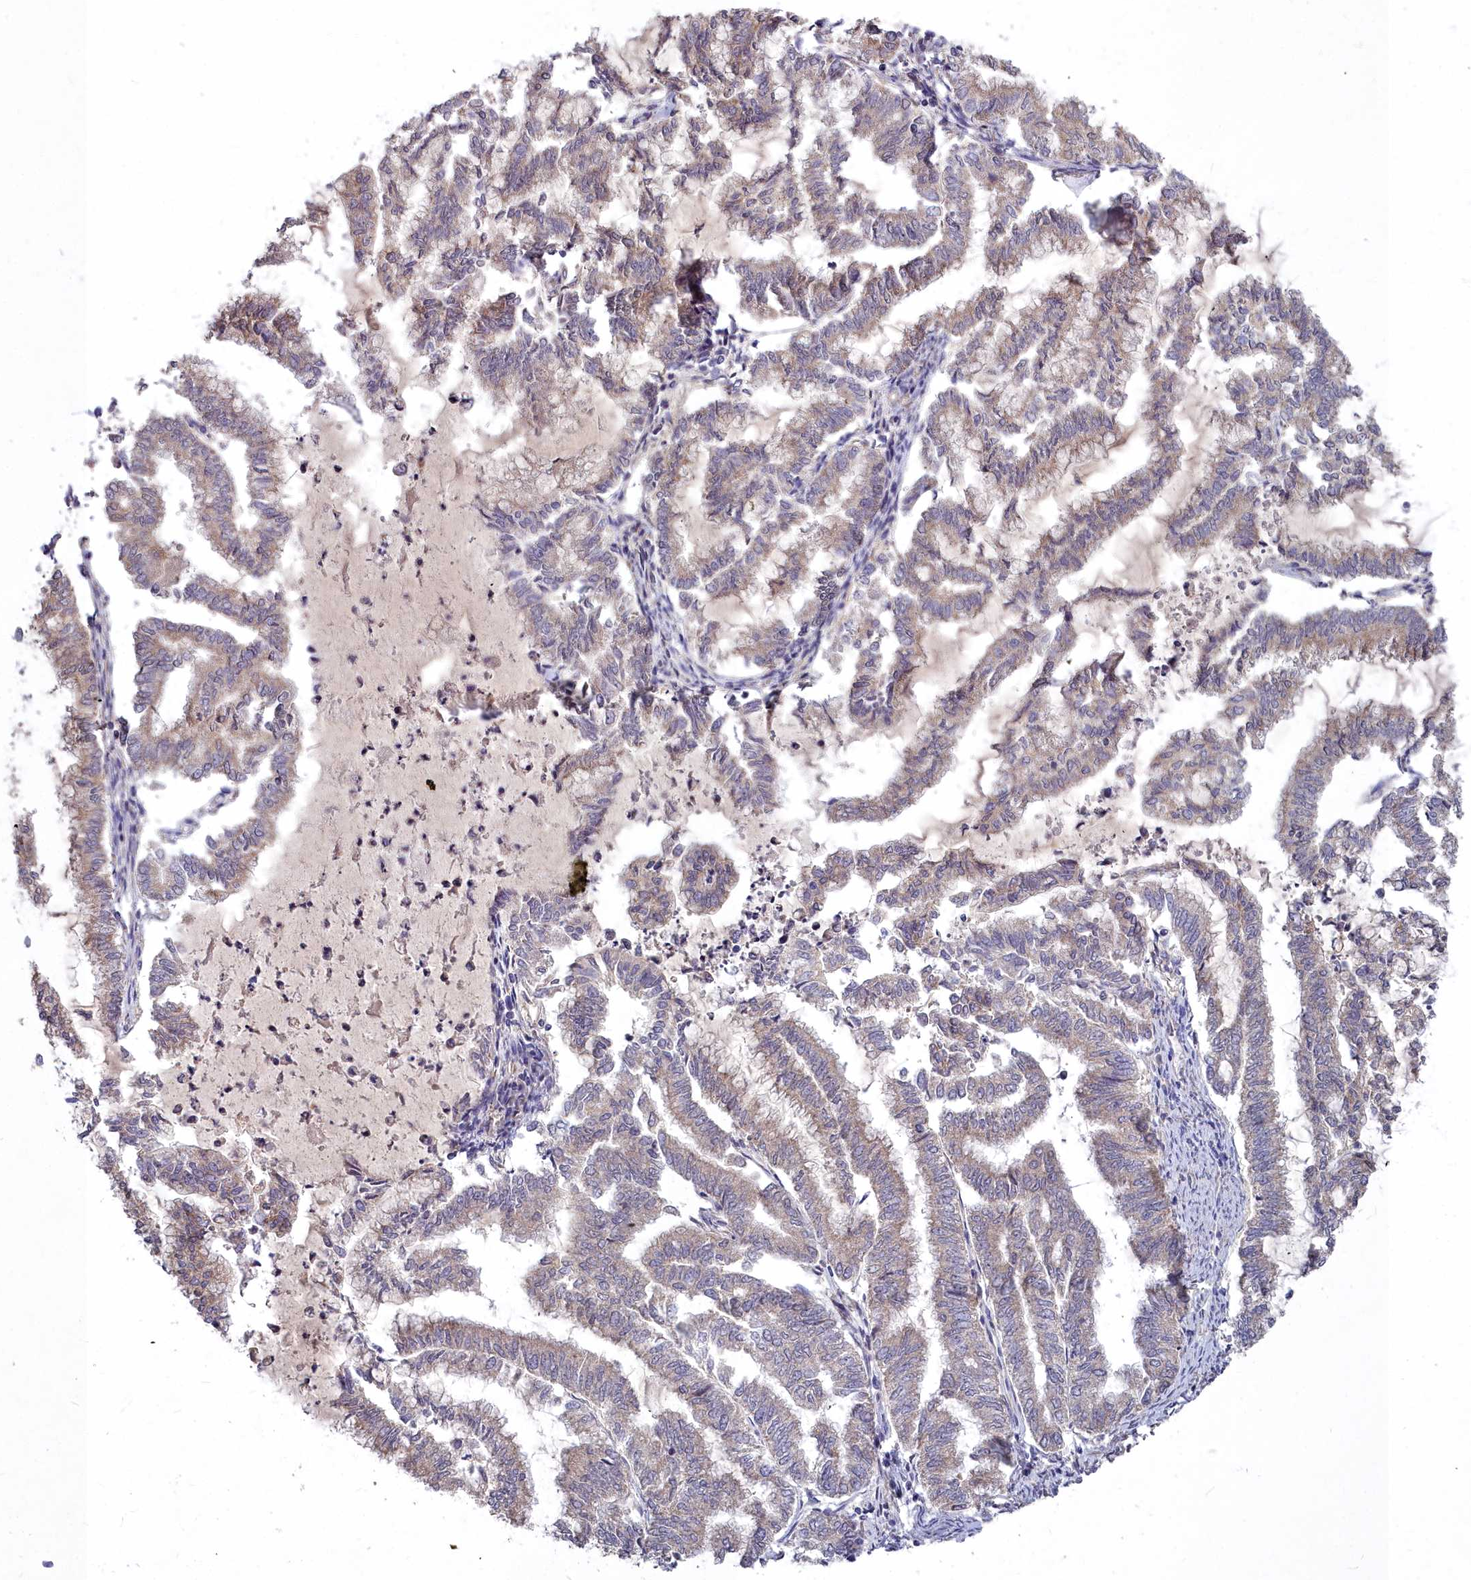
{"staining": {"intensity": "weak", "quantity": ">75%", "location": "cytoplasmic/membranous"}, "tissue": "endometrial cancer", "cell_type": "Tumor cells", "image_type": "cancer", "snomed": [{"axis": "morphology", "description": "Adenocarcinoma, NOS"}, {"axis": "topography", "description": "Endometrium"}], "caption": "Protein analysis of adenocarcinoma (endometrial) tissue reveals weak cytoplasmic/membranous expression in about >75% of tumor cells.", "gene": "MICU2", "patient": {"sex": "female", "age": 79}}